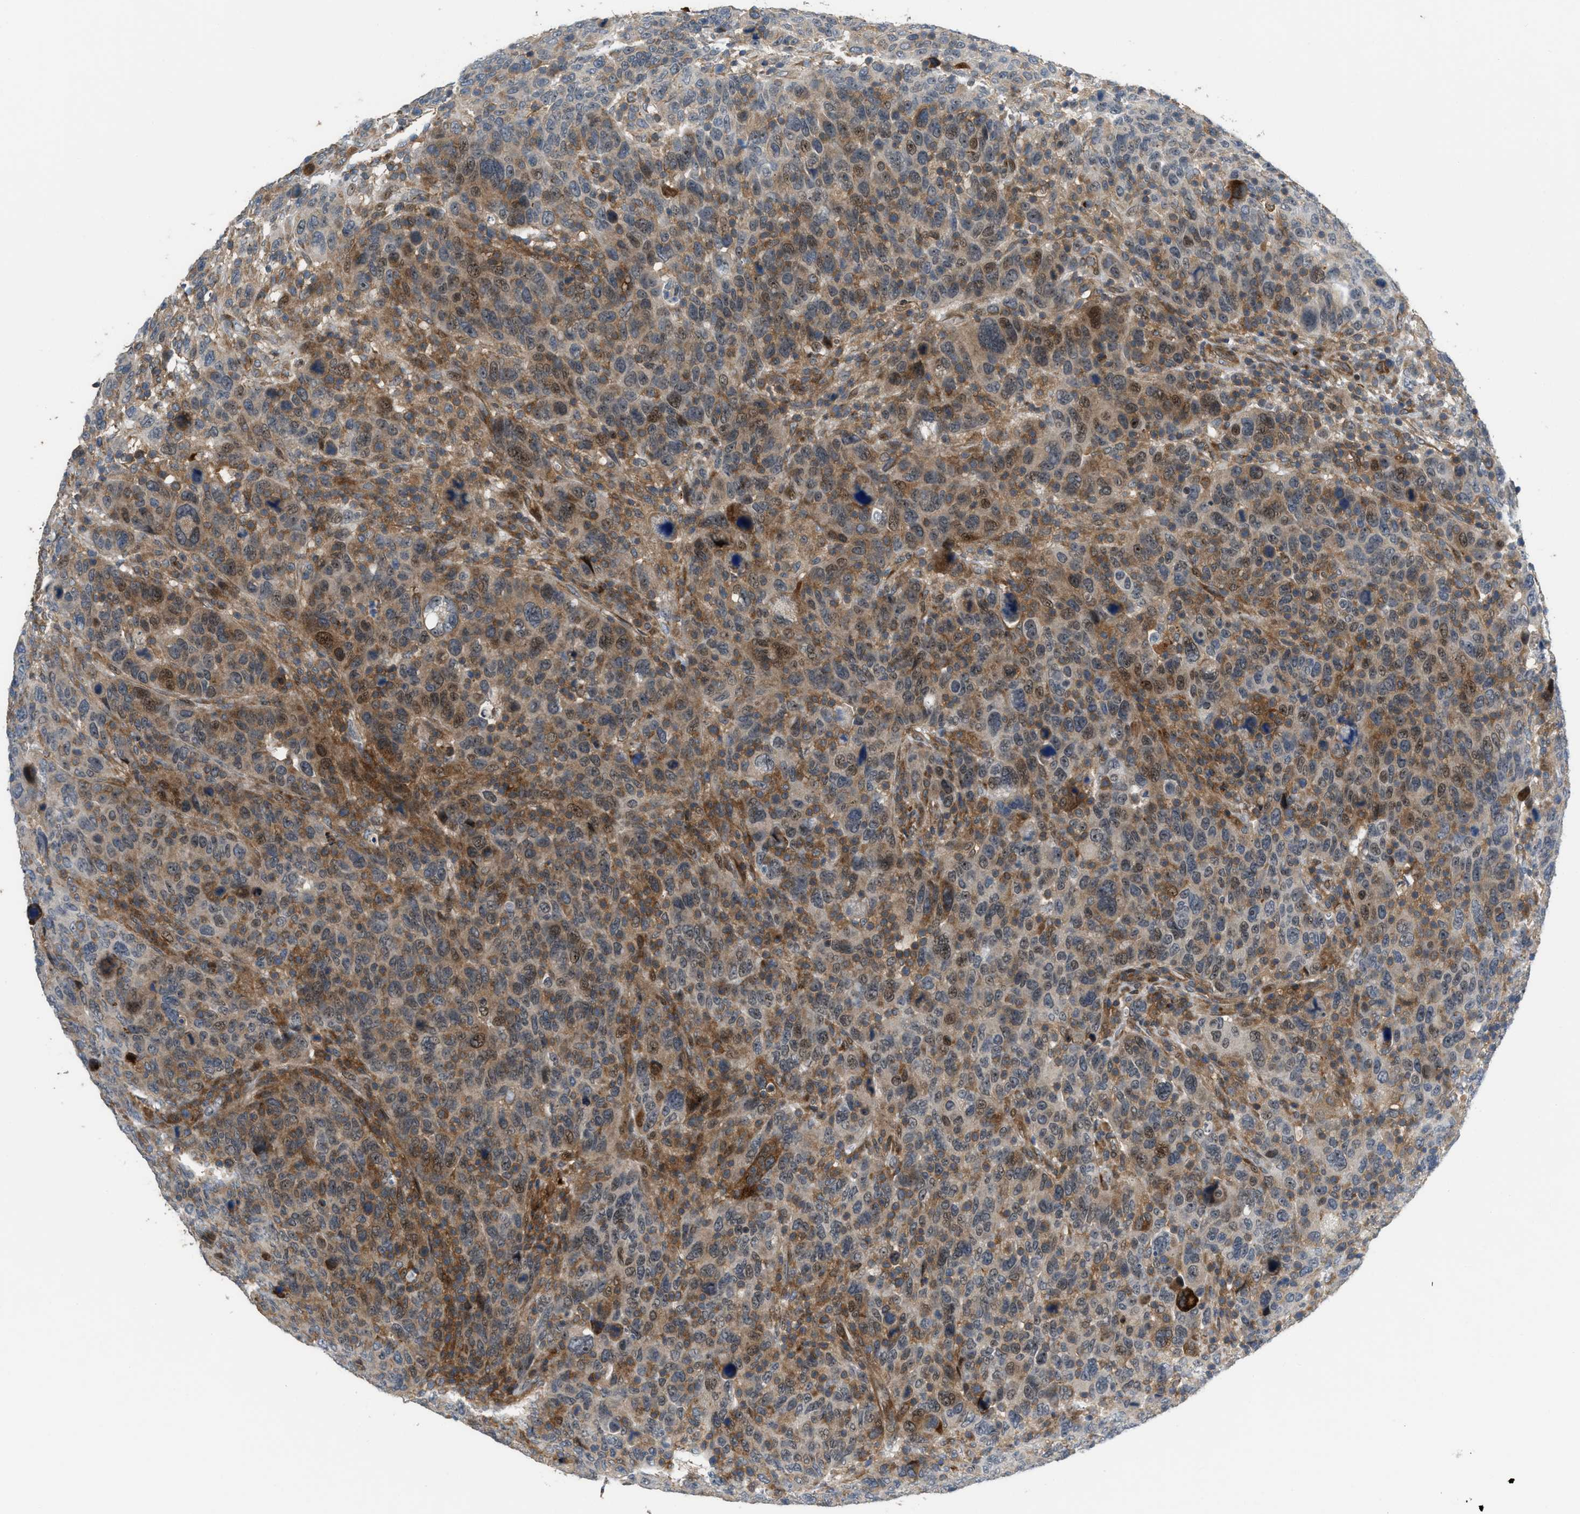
{"staining": {"intensity": "moderate", "quantity": ">75%", "location": "cytoplasmic/membranous"}, "tissue": "breast cancer", "cell_type": "Tumor cells", "image_type": "cancer", "snomed": [{"axis": "morphology", "description": "Duct carcinoma"}, {"axis": "topography", "description": "Breast"}], "caption": "Immunohistochemical staining of intraductal carcinoma (breast) displays moderate cytoplasmic/membranous protein staining in about >75% of tumor cells.", "gene": "DIPK1A", "patient": {"sex": "female", "age": 37}}